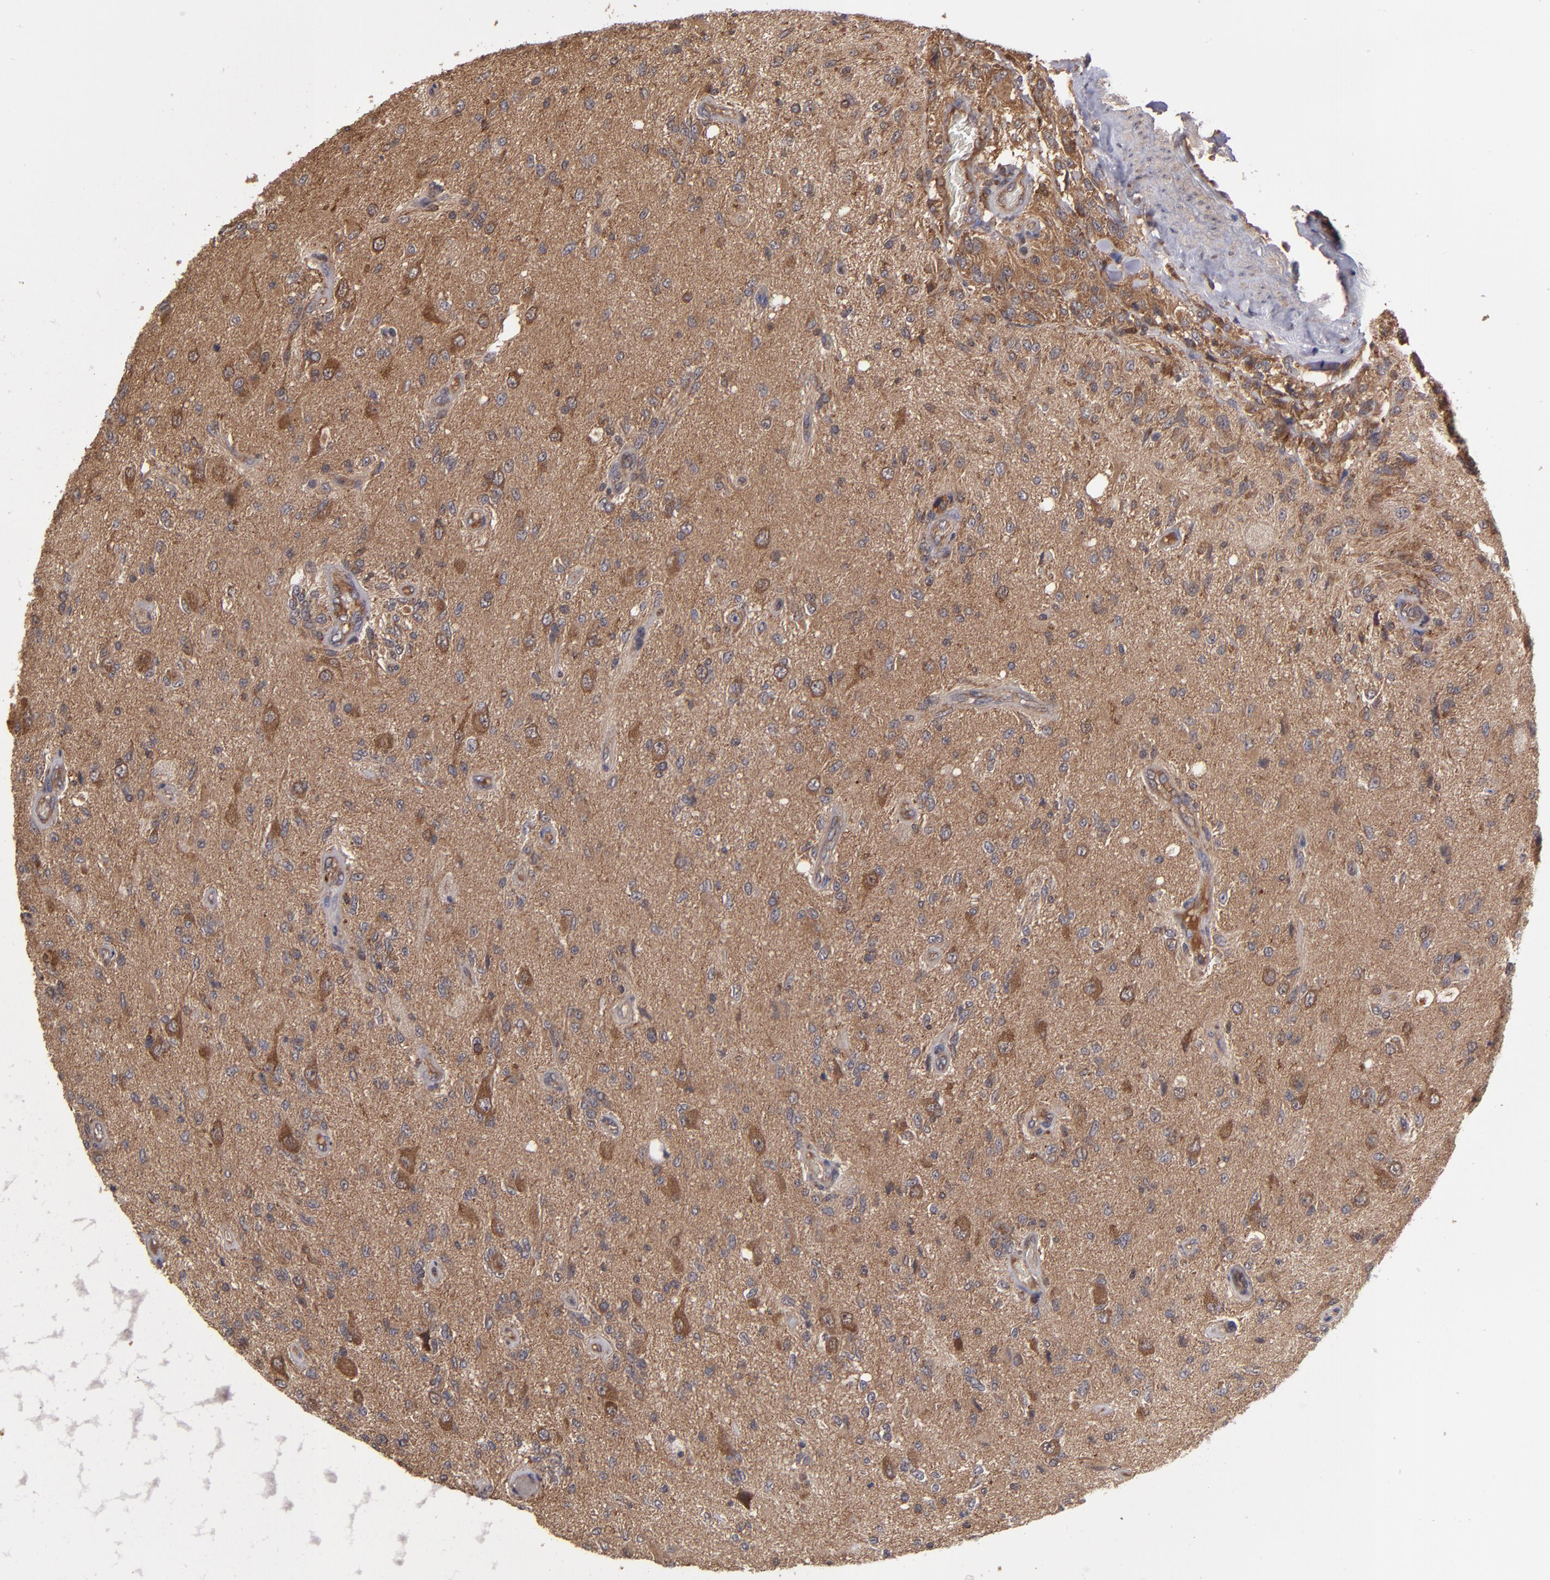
{"staining": {"intensity": "moderate", "quantity": "<25%", "location": "cytoplasmic/membranous"}, "tissue": "glioma", "cell_type": "Tumor cells", "image_type": "cancer", "snomed": [{"axis": "morphology", "description": "Normal tissue, NOS"}, {"axis": "morphology", "description": "Glioma, malignant, High grade"}, {"axis": "topography", "description": "Cerebral cortex"}], "caption": "Glioma tissue displays moderate cytoplasmic/membranous expression in approximately <25% of tumor cells, visualized by immunohistochemistry.", "gene": "RPS6KA6", "patient": {"sex": "male", "age": 77}}